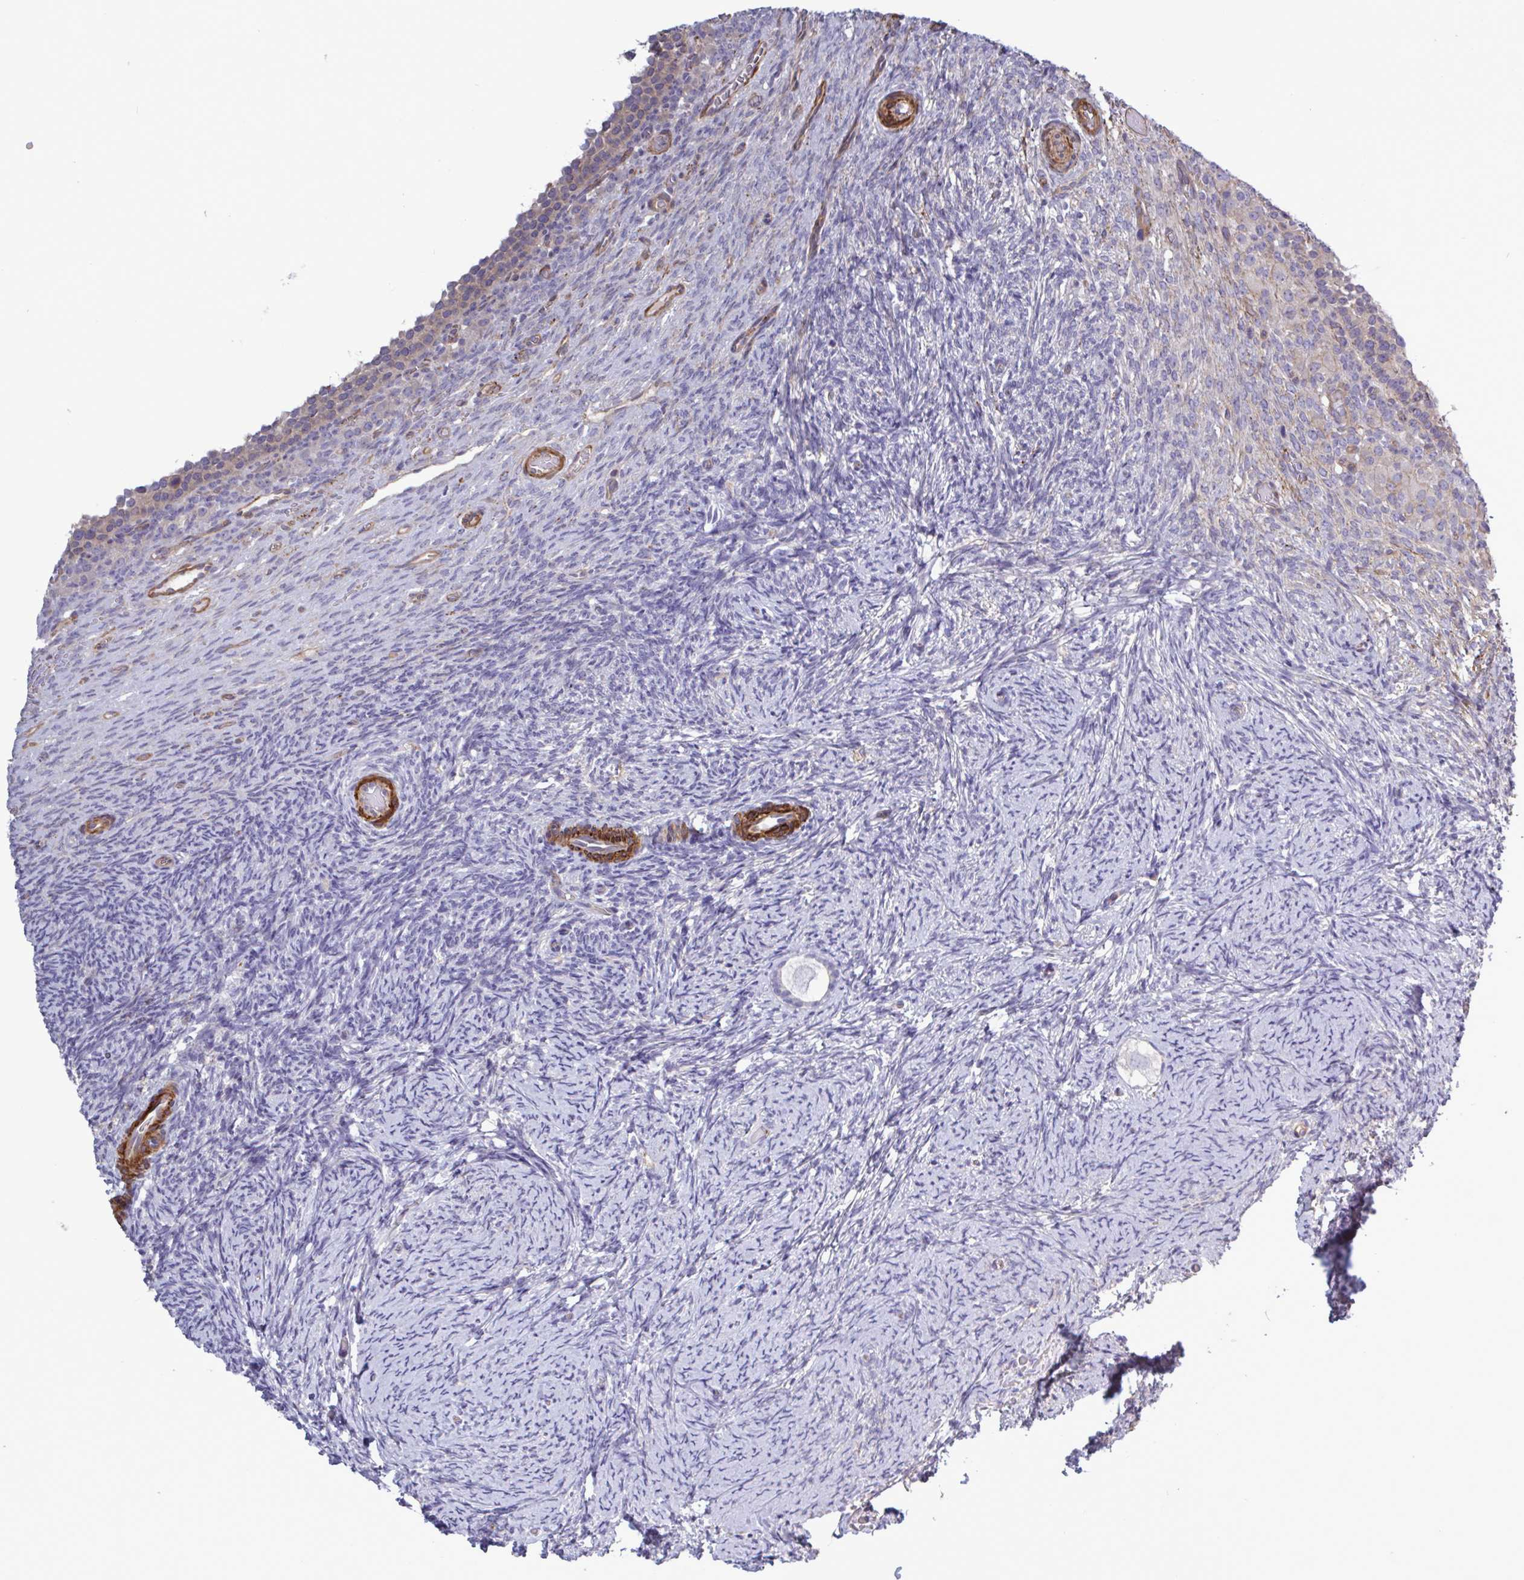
{"staining": {"intensity": "negative", "quantity": "none", "location": "none"}, "tissue": "ovary", "cell_type": "Follicle cells", "image_type": "normal", "snomed": [{"axis": "morphology", "description": "Normal tissue, NOS"}, {"axis": "topography", "description": "Ovary"}], "caption": "IHC of normal human ovary displays no positivity in follicle cells.", "gene": "SHISA7", "patient": {"sex": "female", "age": 34}}